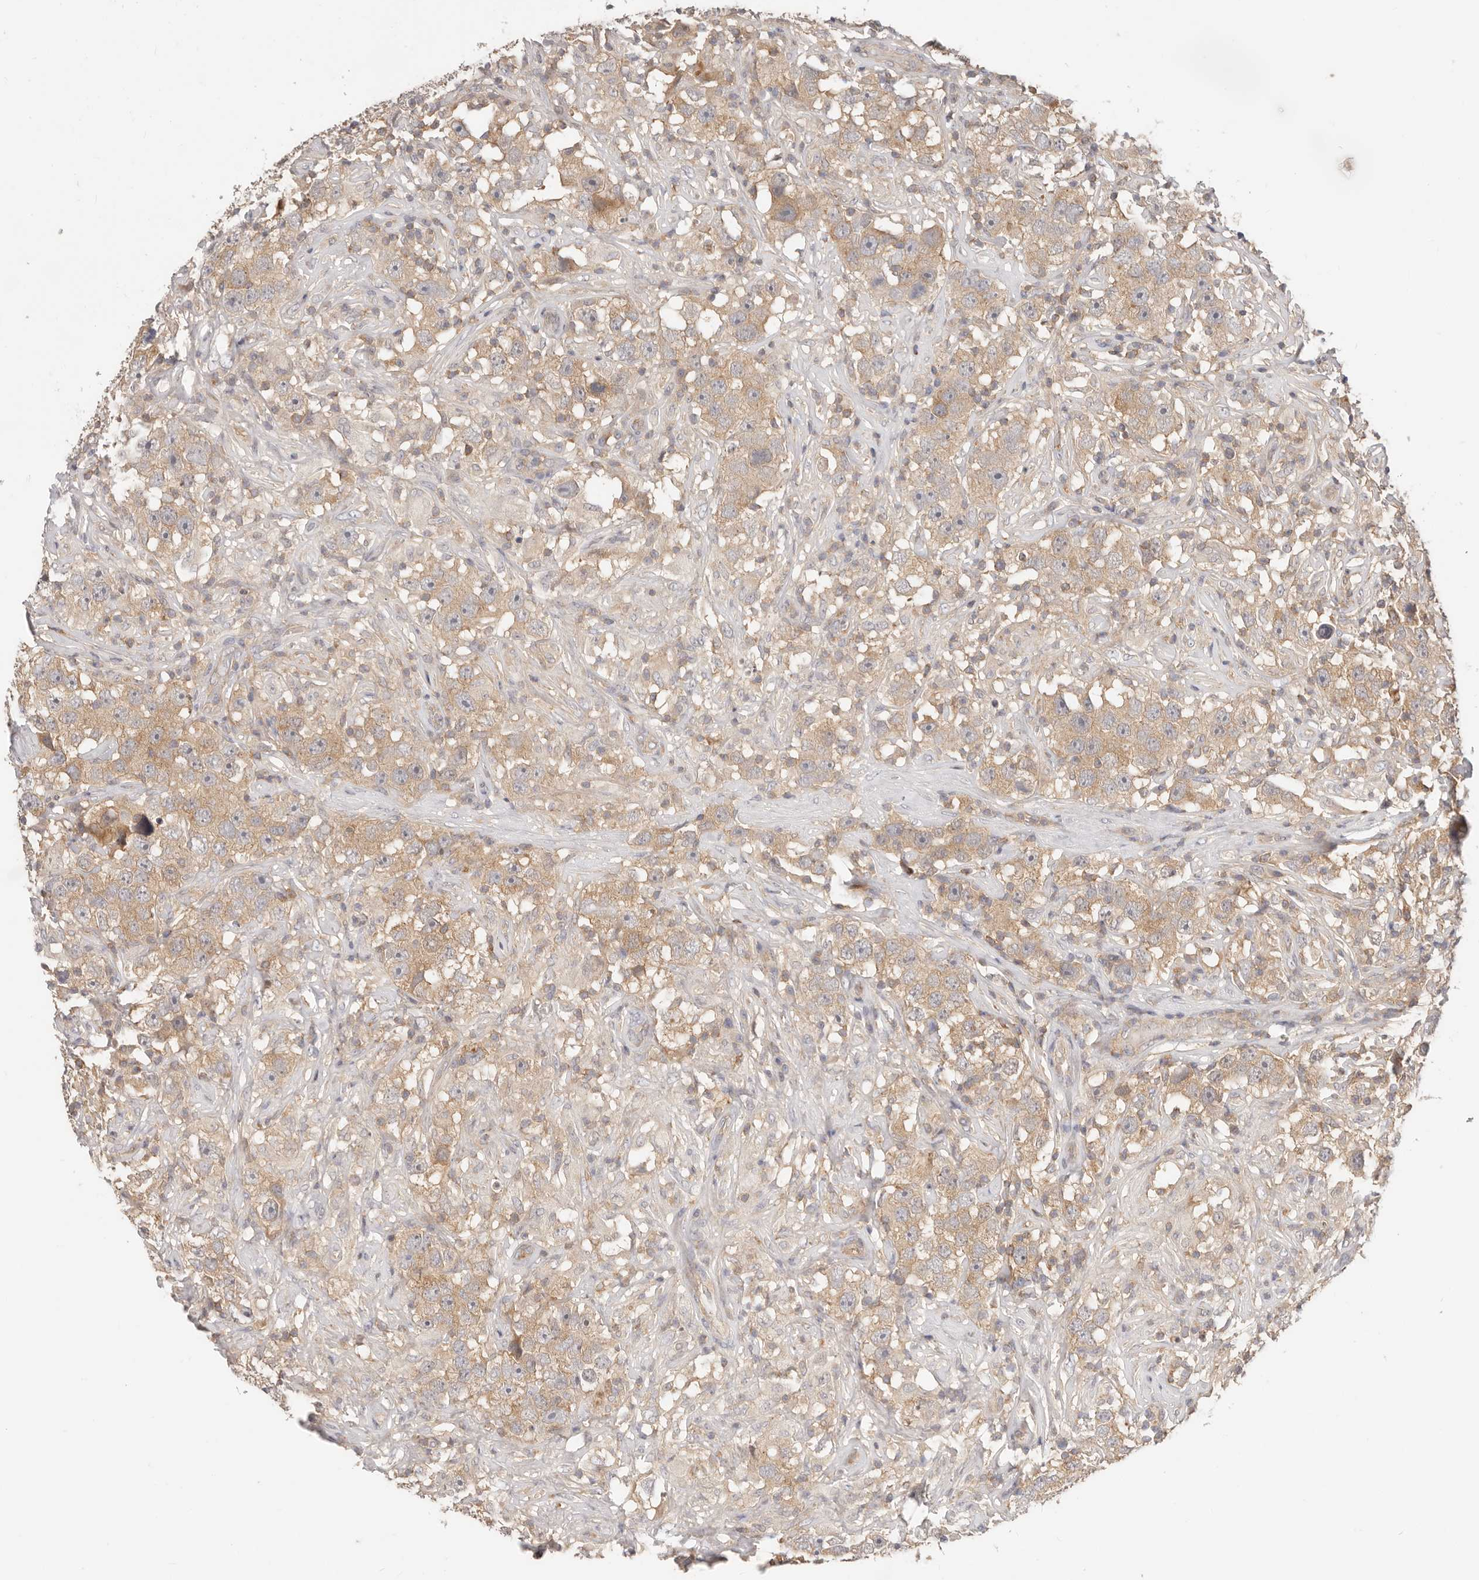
{"staining": {"intensity": "moderate", "quantity": ">75%", "location": "cytoplasmic/membranous"}, "tissue": "testis cancer", "cell_type": "Tumor cells", "image_type": "cancer", "snomed": [{"axis": "morphology", "description": "Seminoma, NOS"}, {"axis": "topography", "description": "Testis"}], "caption": "A high-resolution micrograph shows immunohistochemistry (IHC) staining of seminoma (testis), which shows moderate cytoplasmic/membranous staining in approximately >75% of tumor cells. The protein of interest is stained brown, and the nuclei are stained in blue (DAB IHC with brightfield microscopy, high magnification).", "gene": "DTNBP1", "patient": {"sex": "male", "age": 49}}